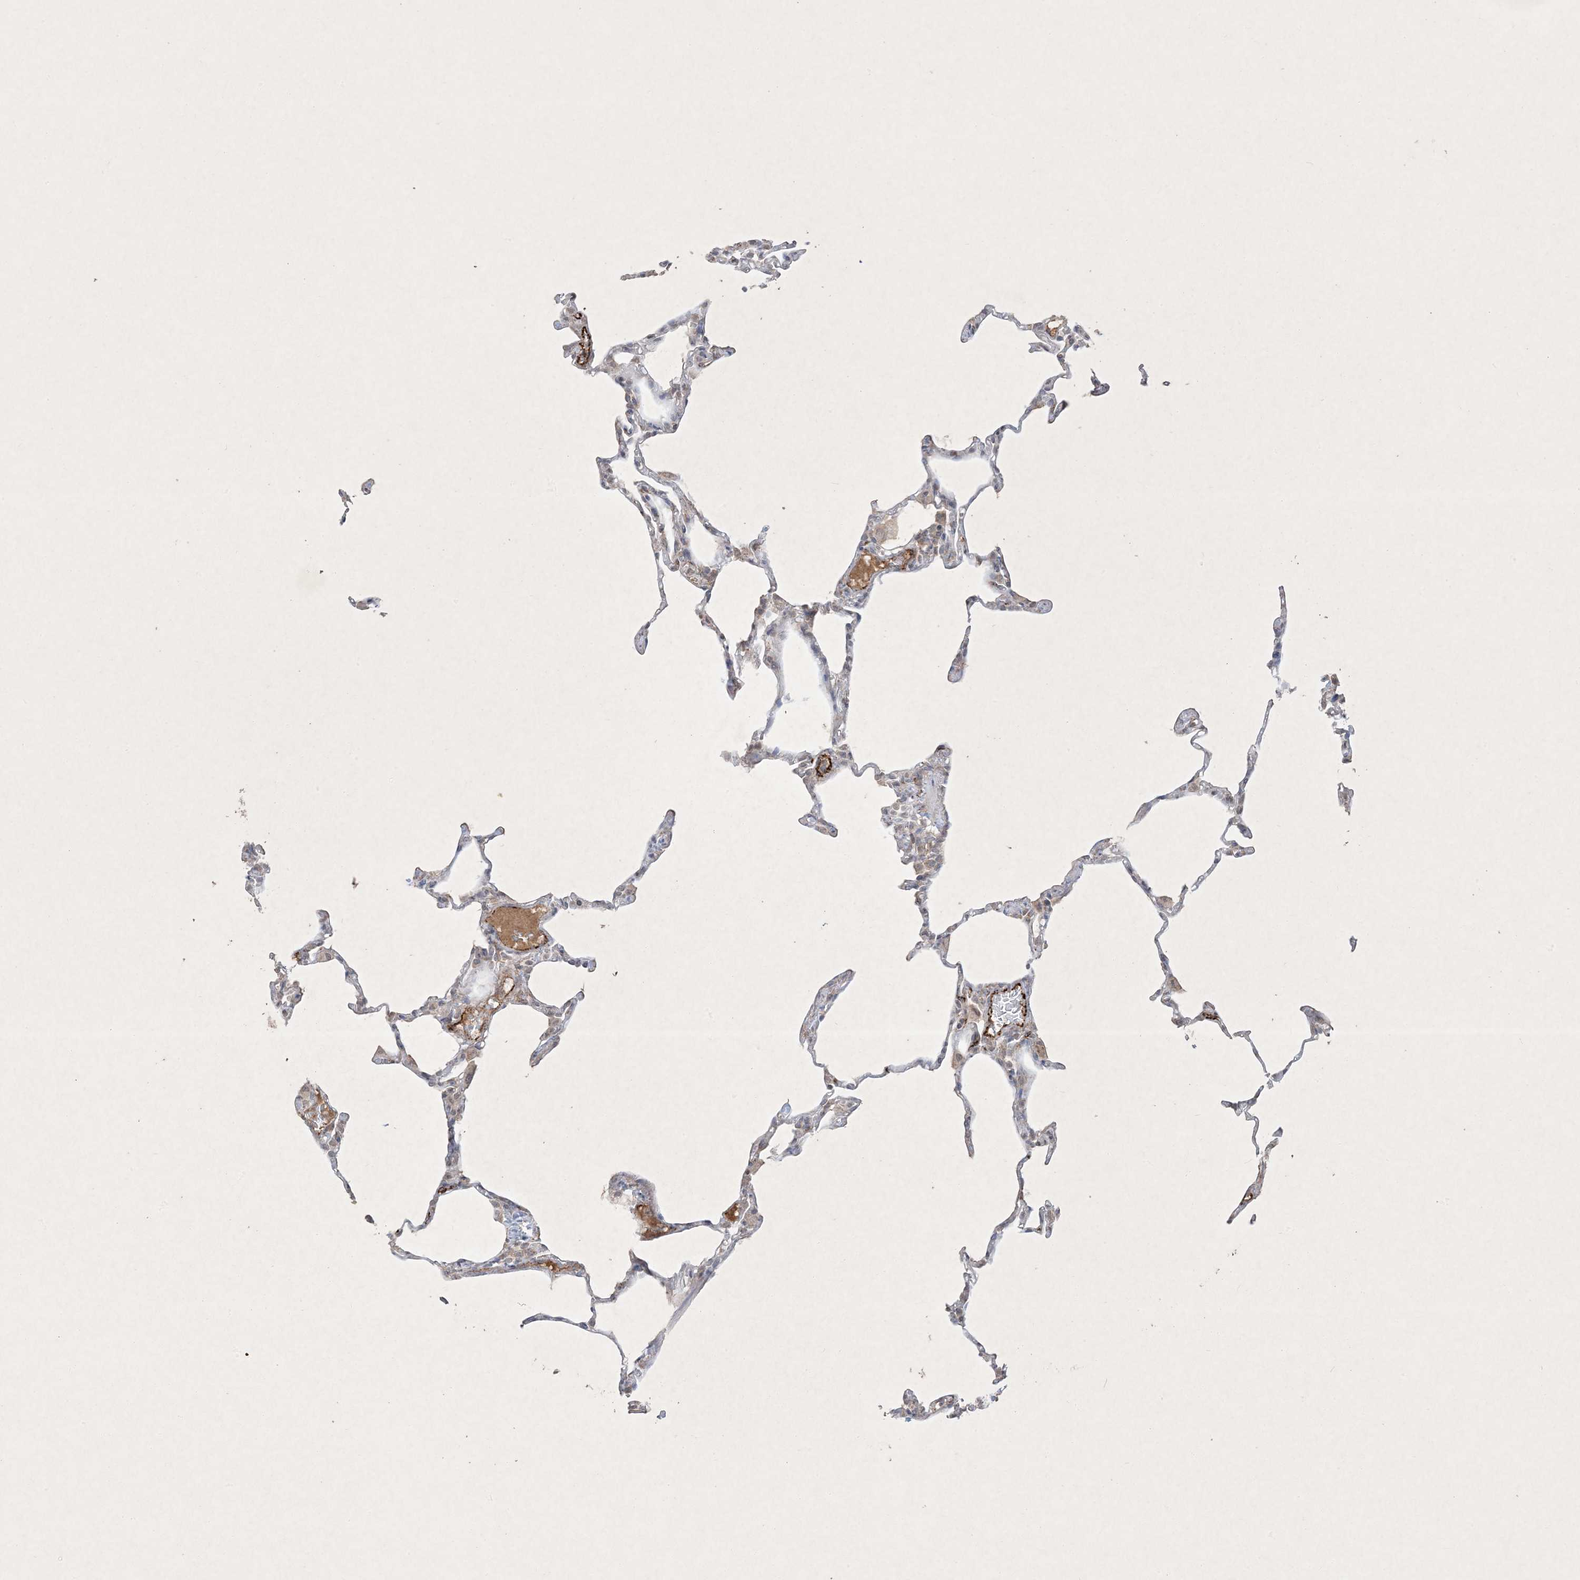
{"staining": {"intensity": "weak", "quantity": "<25%", "location": "cytoplasmic/membranous"}, "tissue": "lung", "cell_type": "Alveolar cells", "image_type": "normal", "snomed": [{"axis": "morphology", "description": "Normal tissue, NOS"}, {"axis": "topography", "description": "Lung"}], "caption": "Immunohistochemical staining of normal human lung displays no significant staining in alveolar cells. (Brightfield microscopy of DAB IHC at high magnification).", "gene": "PRSS36", "patient": {"sex": "male", "age": 20}}